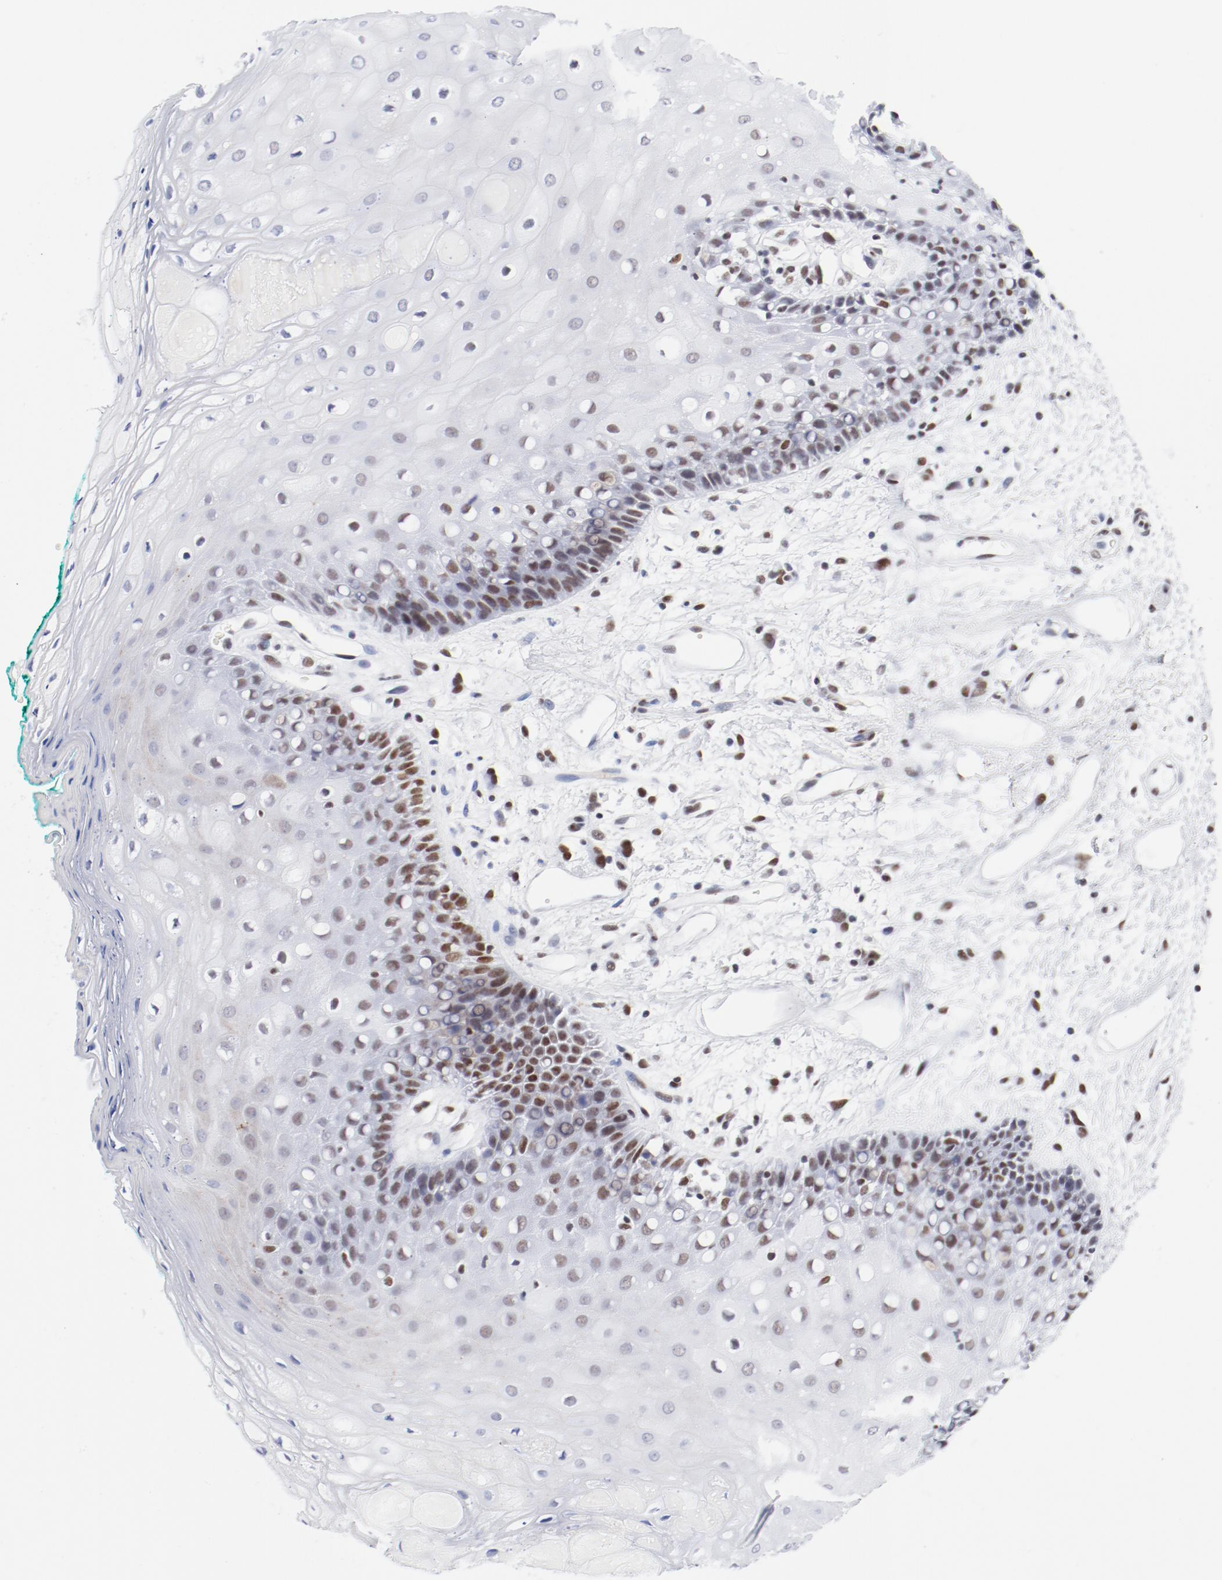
{"staining": {"intensity": "moderate", "quantity": "<25%", "location": "nuclear"}, "tissue": "oral mucosa", "cell_type": "Squamous epithelial cells", "image_type": "normal", "snomed": [{"axis": "morphology", "description": "Normal tissue, NOS"}, {"axis": "morphology", "description": "Squamous cell carcinoma, NOS"}, {"axis": "topography", "description": "Skeletal muscle"}, {"axis": "topography", "description": "Oral tissue"}, {"axis": "topography", "description": "Head-Neck"}], "caption": "A high-resolution histopathology image shows IHC staining of unremarkable oral mucosa, which shows moderate nuclear positivity in about <25% of squamous epithelial cells.", "gene": "ATF2", "patient": {"sex": "female", "age": 84}}